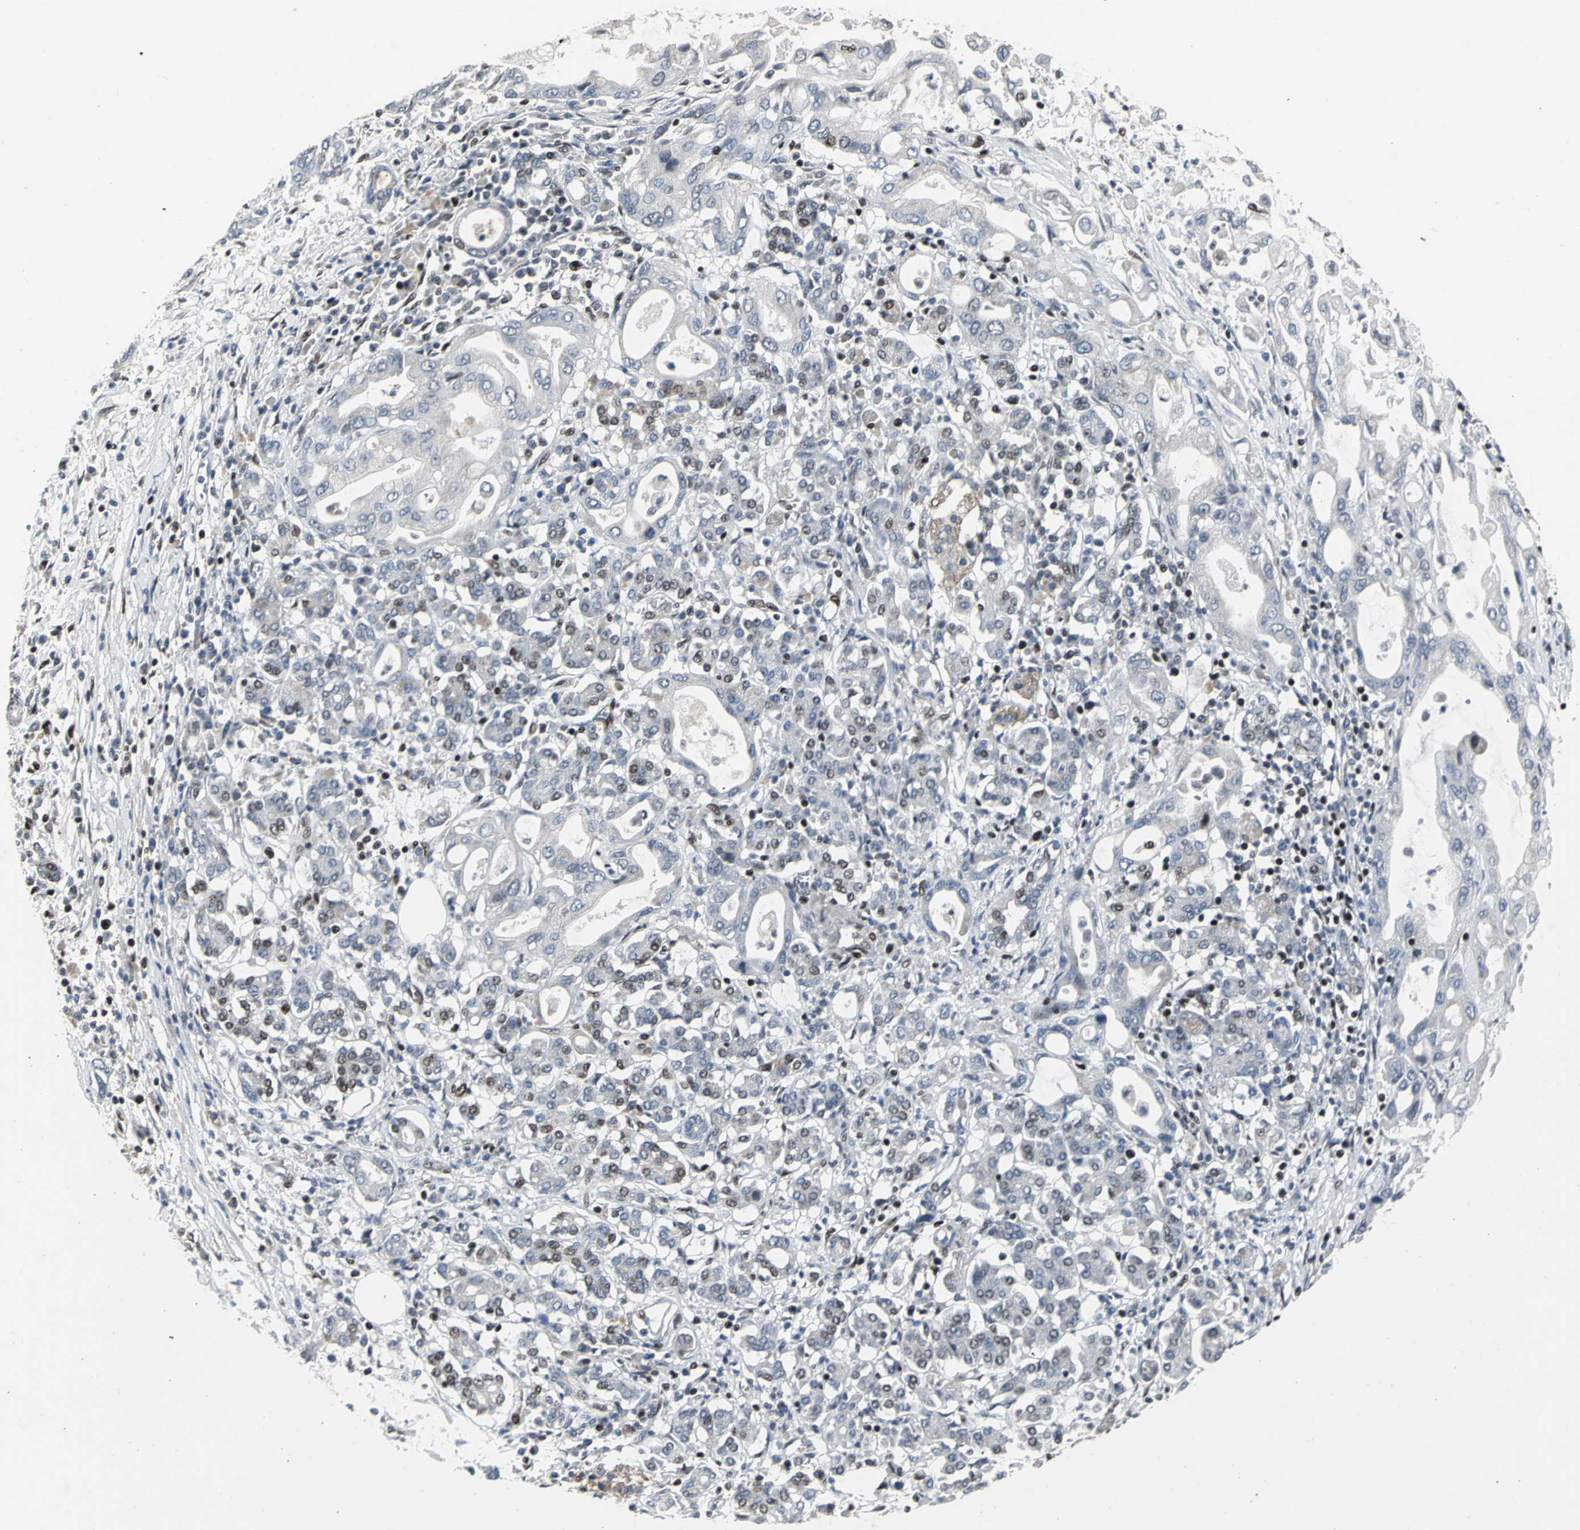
{"staining": {"intensity": "weak", "quantity": "25%-75%", "location": "nuclear"}, "tissue": "pancreatic cancer", "cell_type": "Tumor cells", "image_type": "cancer", "snomed": [{"axis": "morphology", "description": "Adenocarcinoma, NOS"}, {"axis": "topography", "description": "Pancreas"}], "caption": "Human adenocarcinoma (pancreatic) stained with a protein marker reveals weak staining in tumor cells.", "gene": "SRF", "patient": {"sex": "female", "age": 57}}